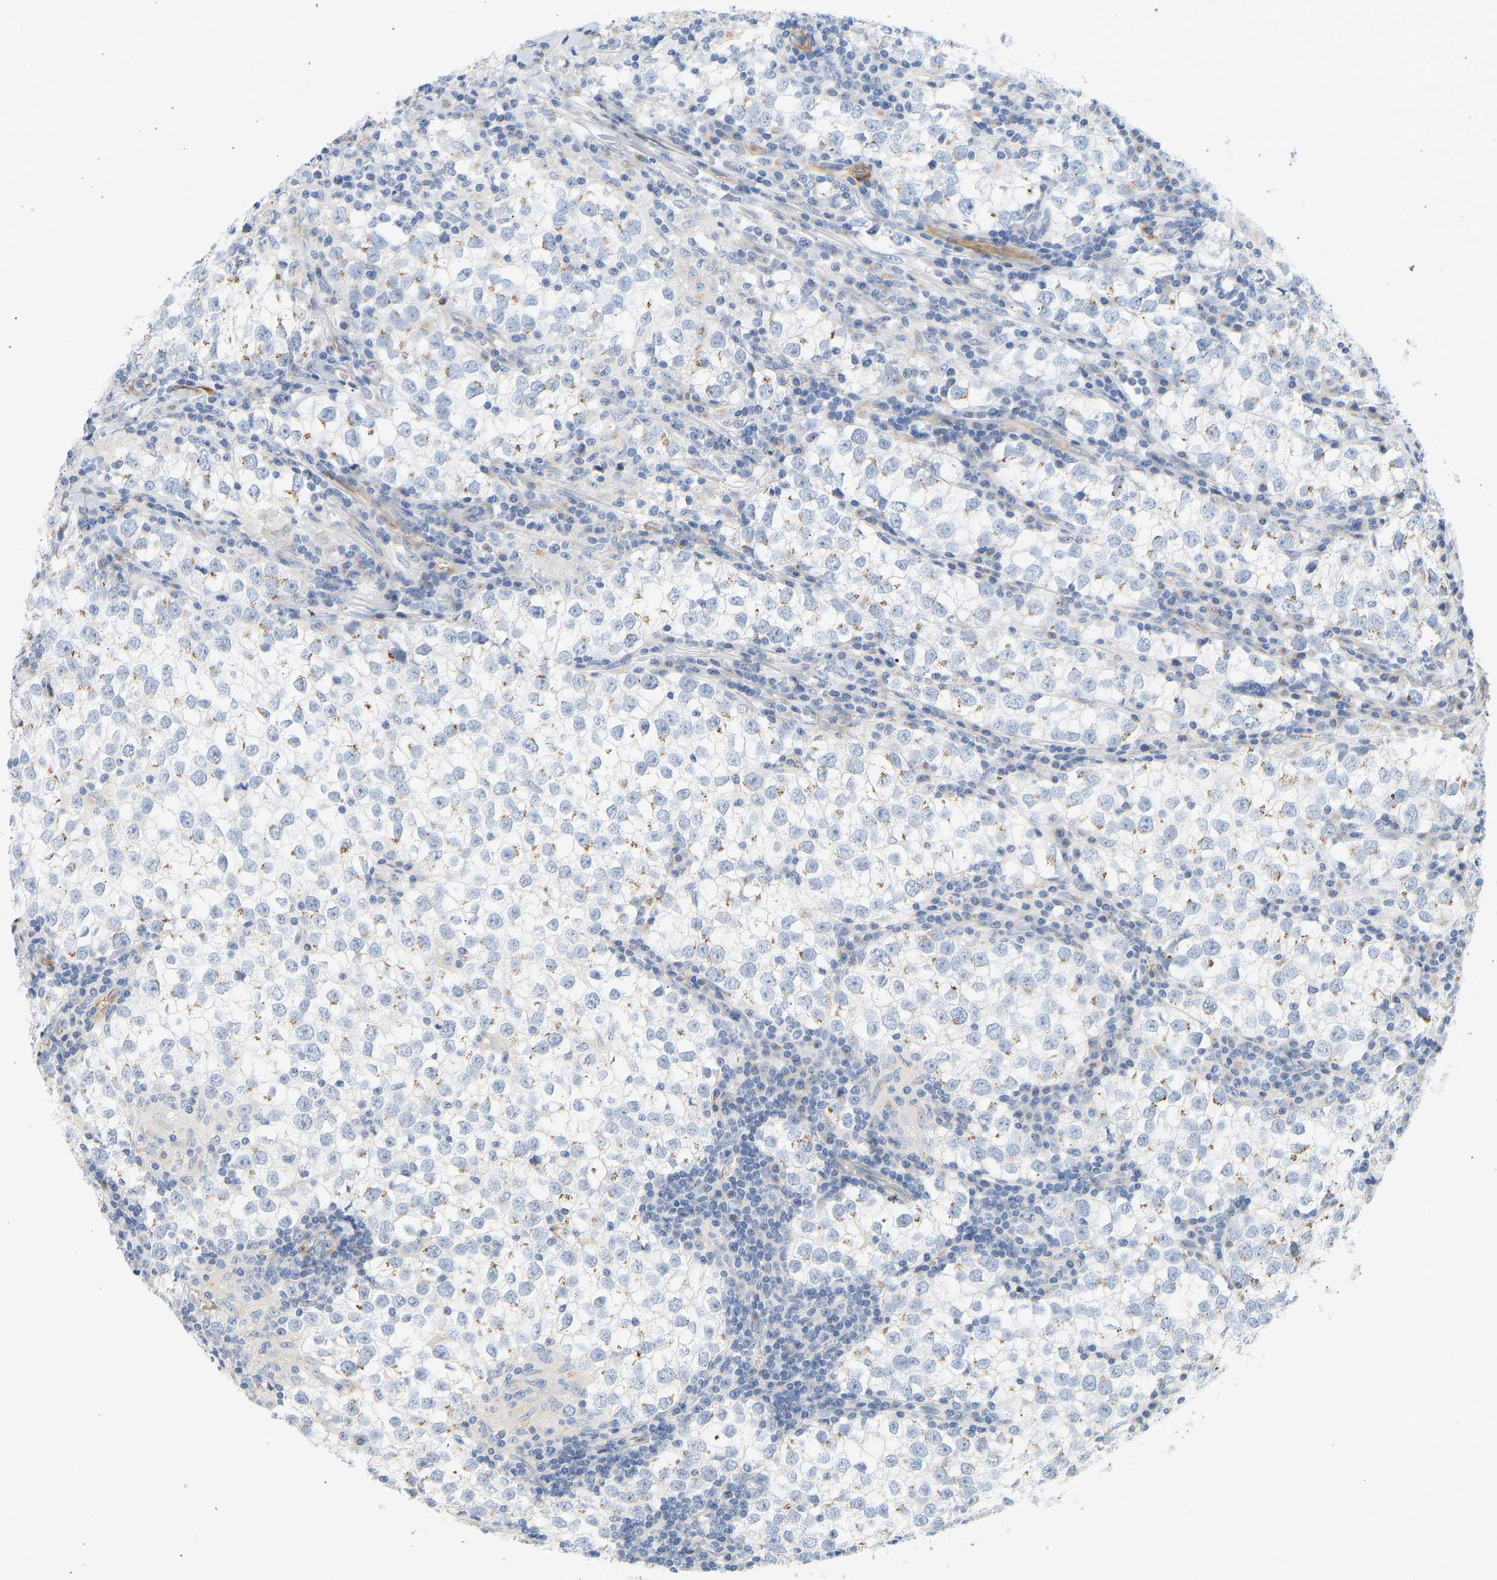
{"staining": {"intensity": "moderate", "quantity": "<25%", "location": "cytoplasmic/membranous"}, "tissue": "testis cancer", "cell_type": "Tumor cells", "image_type": "cancer", "snomed": [{"axis": "morphology", "description": "Seminoma, NOS"}, {"axis": "morphology", "description": "Carcinoma, Embryonal, NOS"}, {"axis": "topography", "description": "Testis"}], "caption": "Protein staining of testis seminoma tissue demonstrates moderate cytoplasmic/membranous staining in approximately <25% of tumor cells.", "gene": "SLC30A7", "patient": {"sex": "male", "age": 36}}